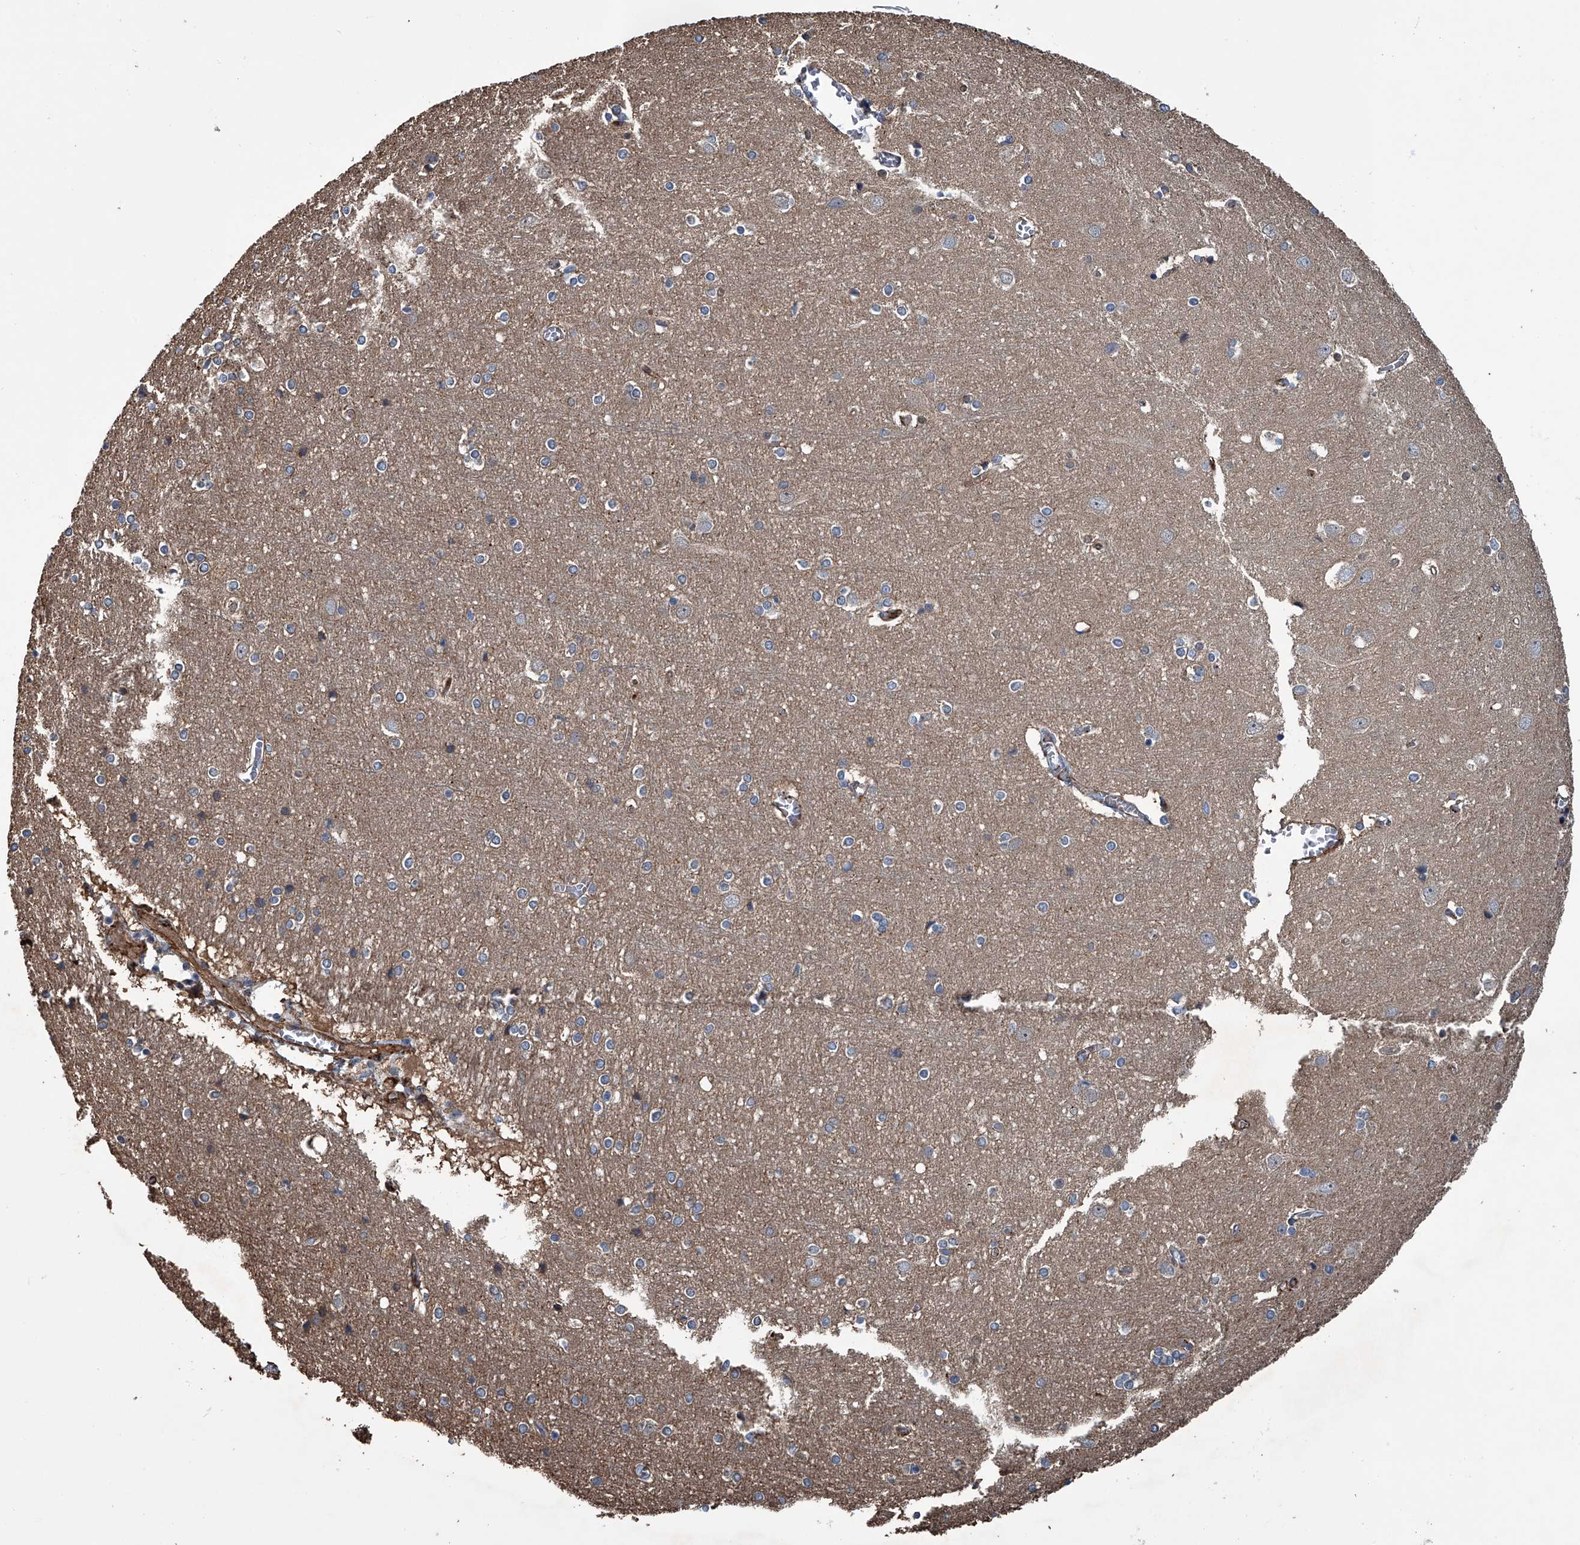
{"staining": {"intensity": "strong", "quantity": ">75%", "location": "cytoplasmic/membranous"}, "tissue": "cerebral cortex", "cell_type": "Endothelial cells", "image_type": "normal", "snomed": [{"axis": "morphology", "description": "Normal tissue, NOS"}, {"axis": "topography", "description": "Cerebral cortex"}], "caption": "Protein staining exhibits strong cytoplasmic/membranous expression in approximately >75% of endothelial cells in unremarkable cerebral cortex.", "gene": "LDLRAD2", "patient": {"sex": "male", "age": 54}}